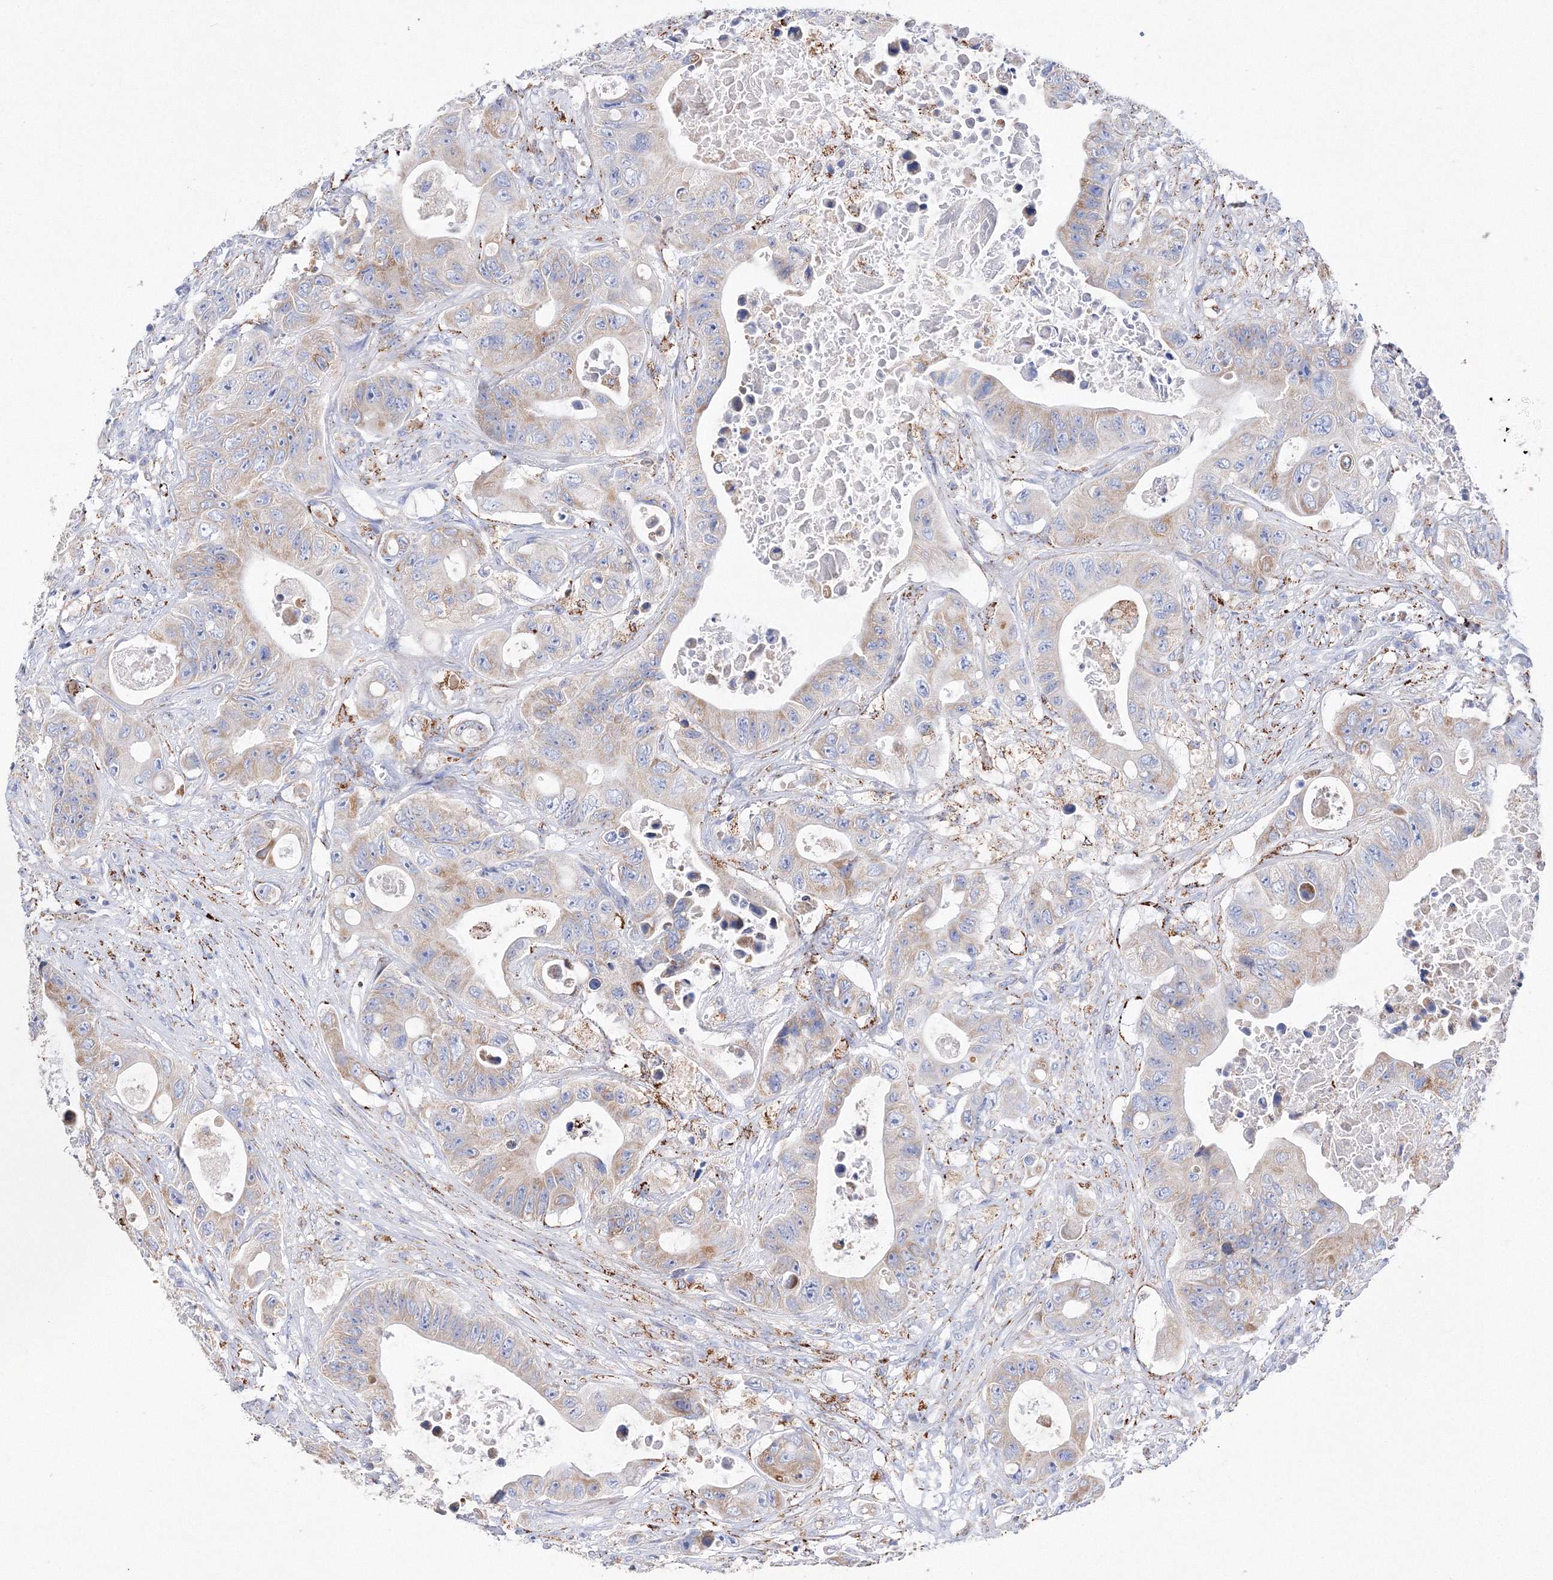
{"staining": {"intensity": "moderate", "quantity": "25%-75%", "location": "cytoplasmic/membranous"}, "tissue": "colorectal cancer", "cell_type": "Tumor cells", "image_type": "cancer", "snomed": [{"axis": "morphology", "description": "Adenocarcinoma, NOS"}, {"axis": "topography", "description": "Colon"}], "caption": "Colorectal adenocarcinoma stained with immunohistochemistry (IHC) exhibits moderate cytoplasmic/membranous staining in approximately 25%-75% of tumor cells.", "gene": "MERTK", "patient": {"sex": "female", "age": 46}}